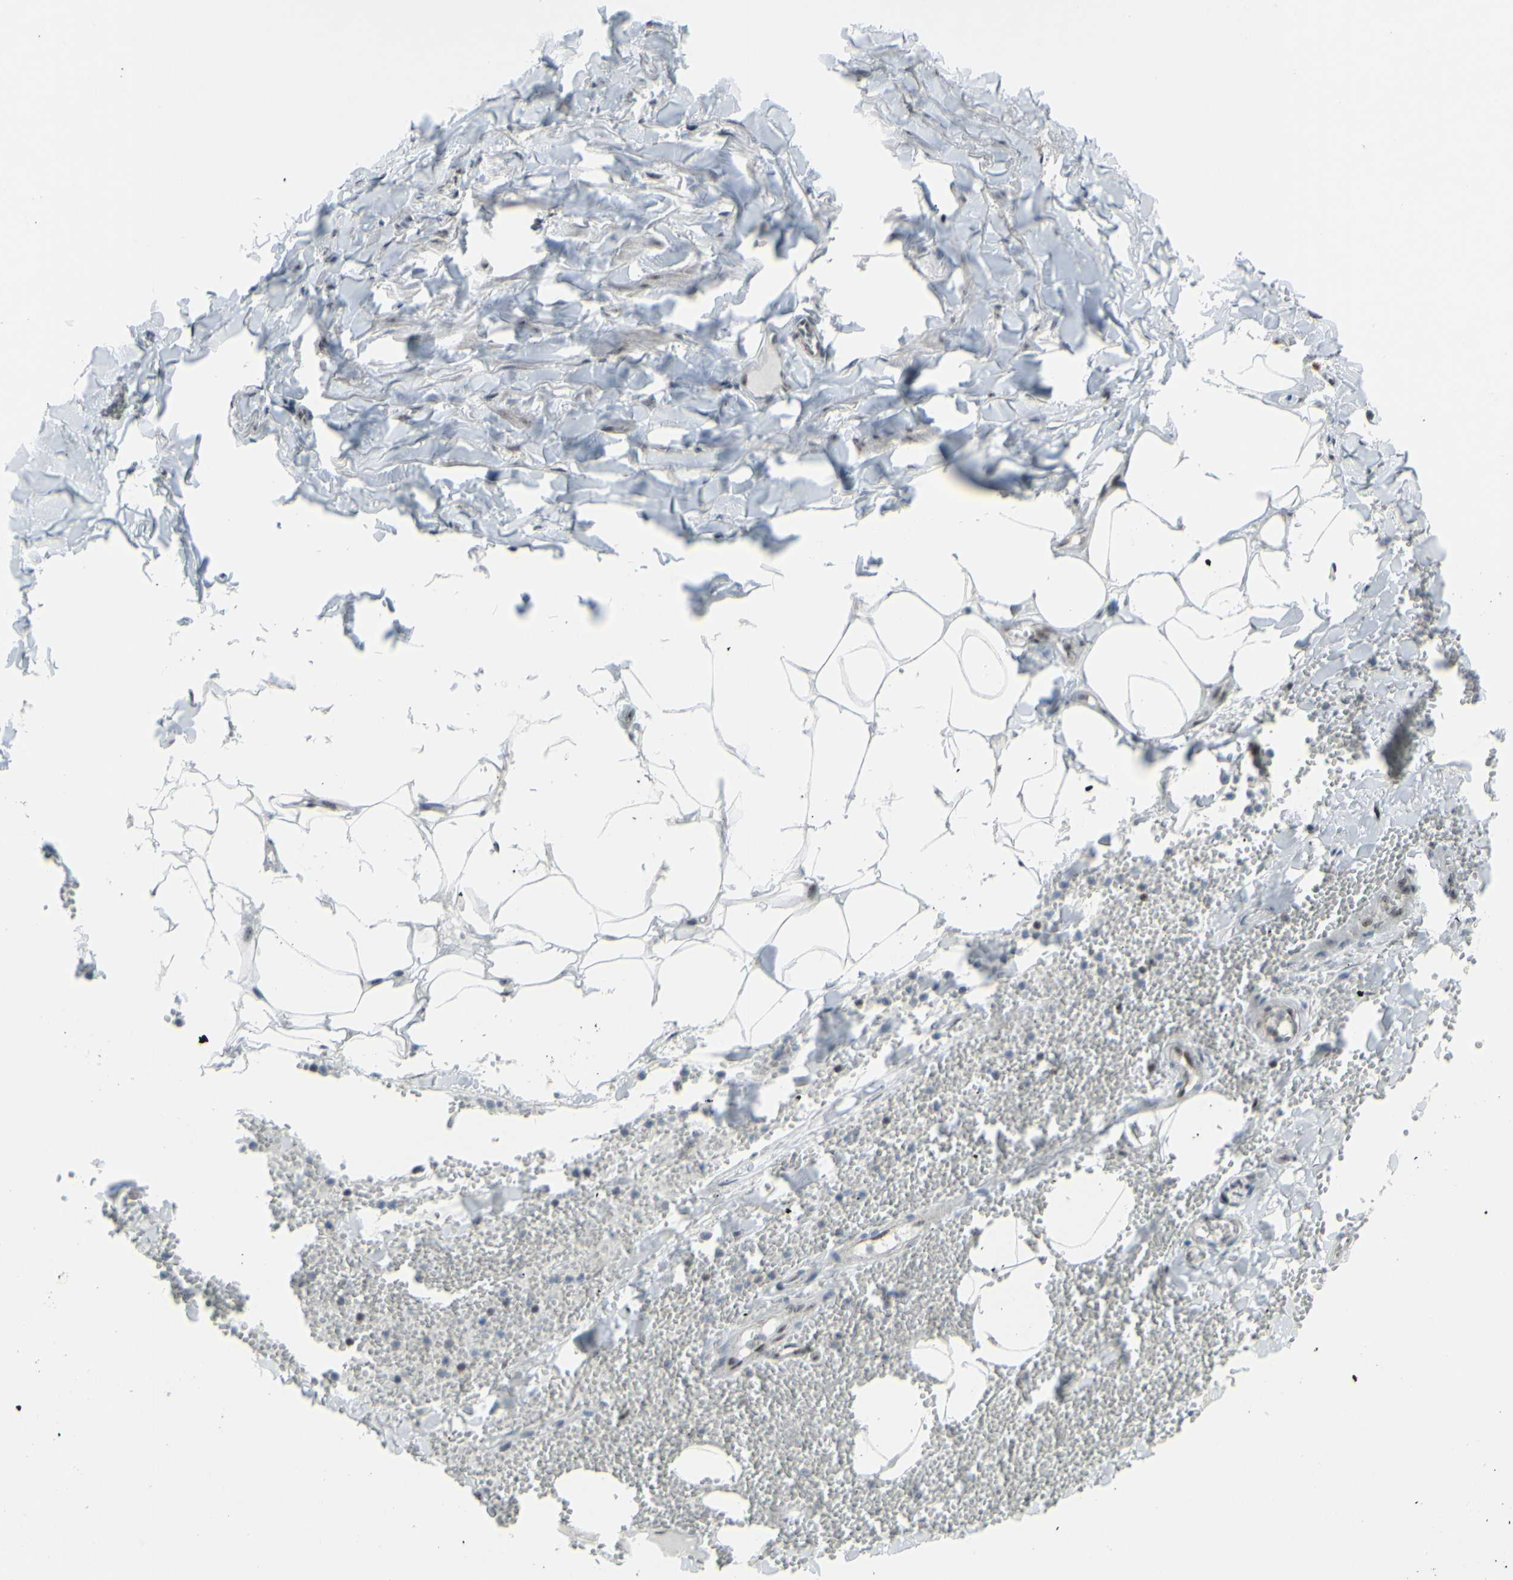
{"staining": {"intensity": "moderate", "quantity": ">75%", "location": "nuclear"}, "tissue": "adipose tissue", "cell_type": "Adipocytes", "image_type": "normal", "snomed": [{"axis": "morphology", "description": "Normal tissue, NOS"}, {"axis": "topography", "description": "Adipose tissue"}, {"axis": "topography", "description": "Peripheral nerve tissue"}], "caption": "IHC photomicrograph of unremarkable adipose tissue: adipose tissue stained using IHC displays medium levels of moderate protein expression localized specifically in the nuclear of adipocytes, appearing as a nuclear brown color.", "gene": "POLR1A", "patient": {"sex": "male", "age": 52}}